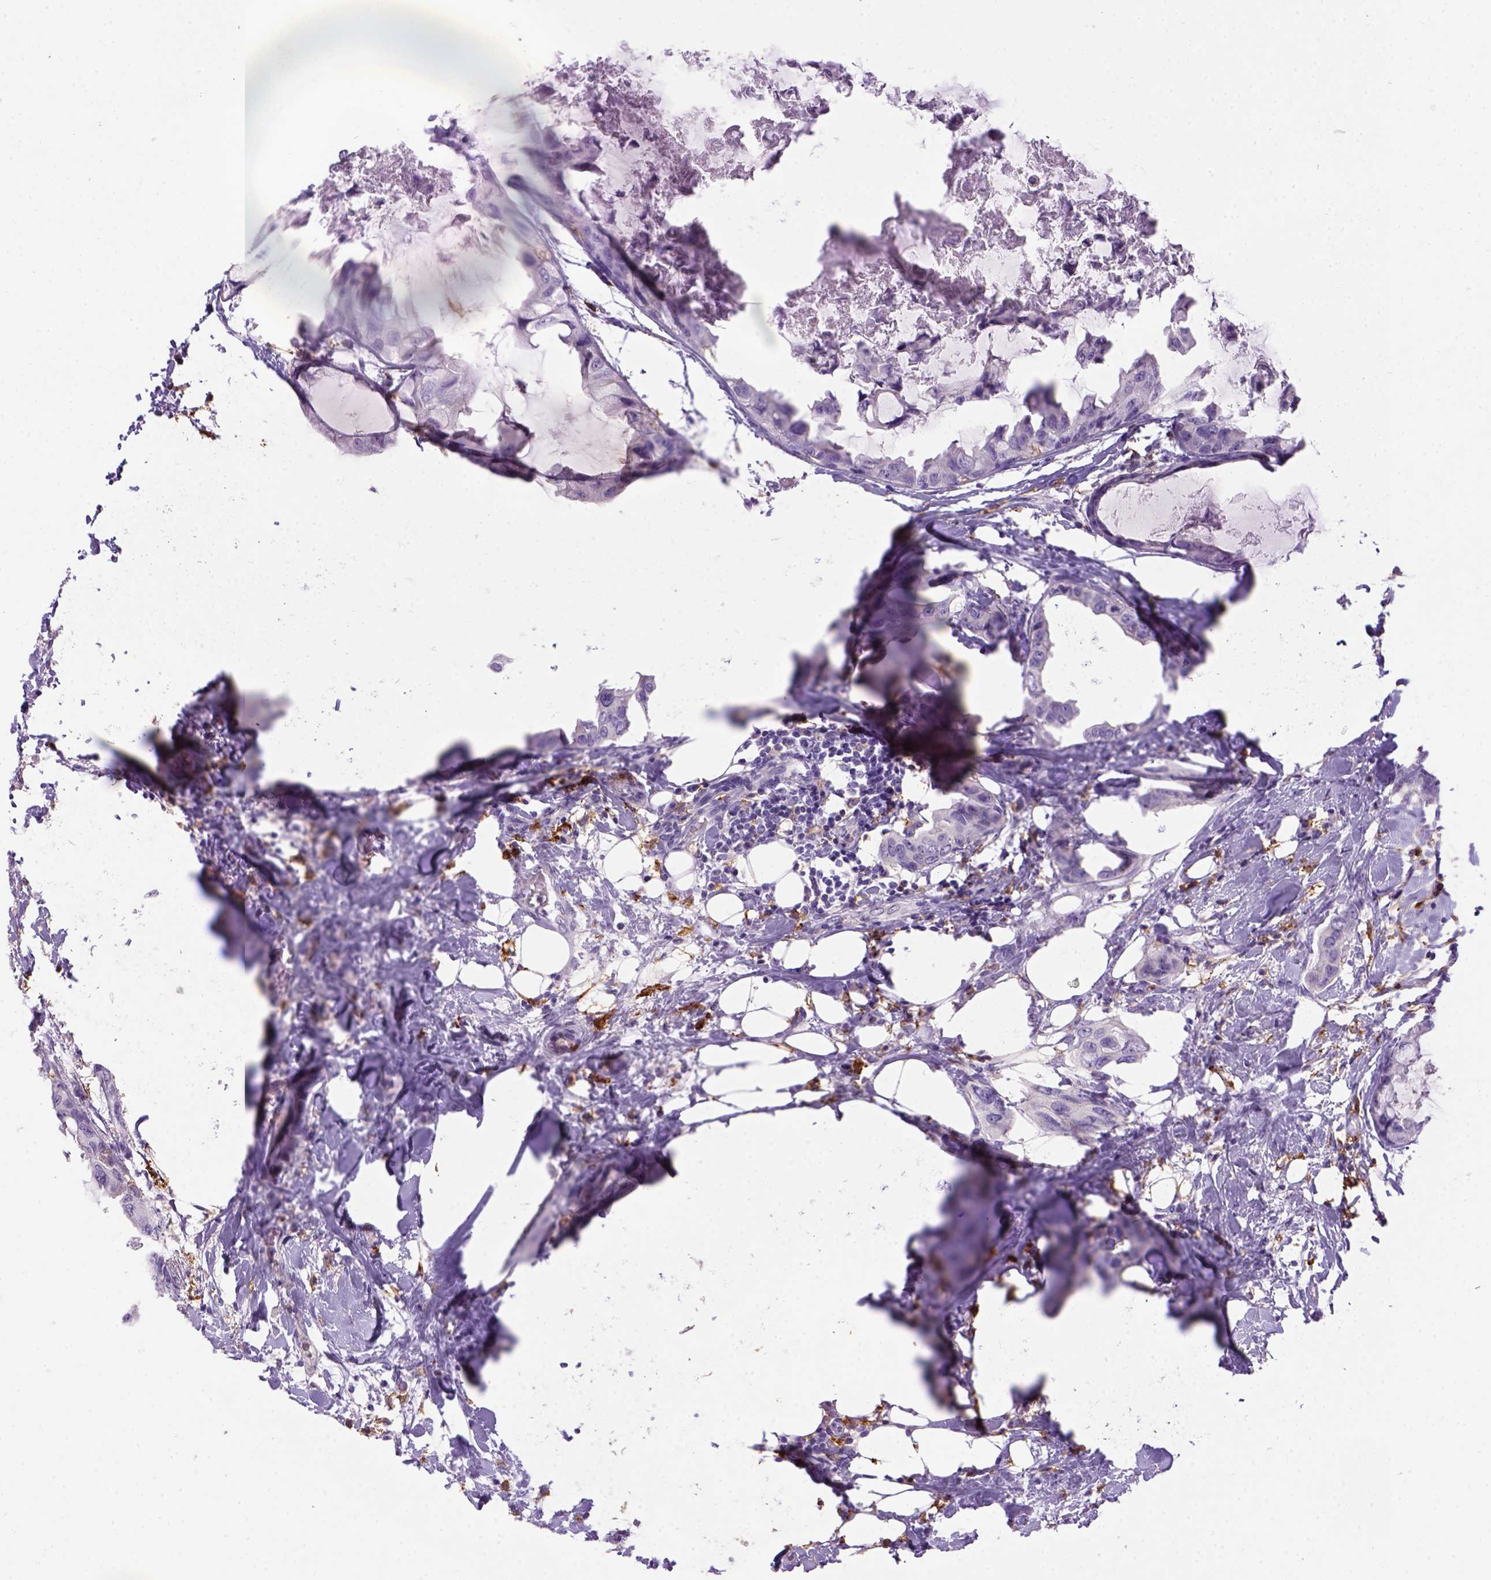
{"staining": {"intensity": "negative", "quantity": "none", "location": "none"}, "tissue": "breast cancer", "cell_type": "Tumor cells", "image_type": "cancer", "snomed": [{"axis": "morphology", "description": "Normal tissue, NOS"}, {"axis": "morphology", "description": "Duct carcinoma"}, {"axis": "topography", "description": "Breast"}], "caption": "Protein analysis of breast infiltrating ductal carcinoma demonstrates no significant expression in tumor cells.", "gene": "CD14", "patient": {"sex": "female", "age": 40}}